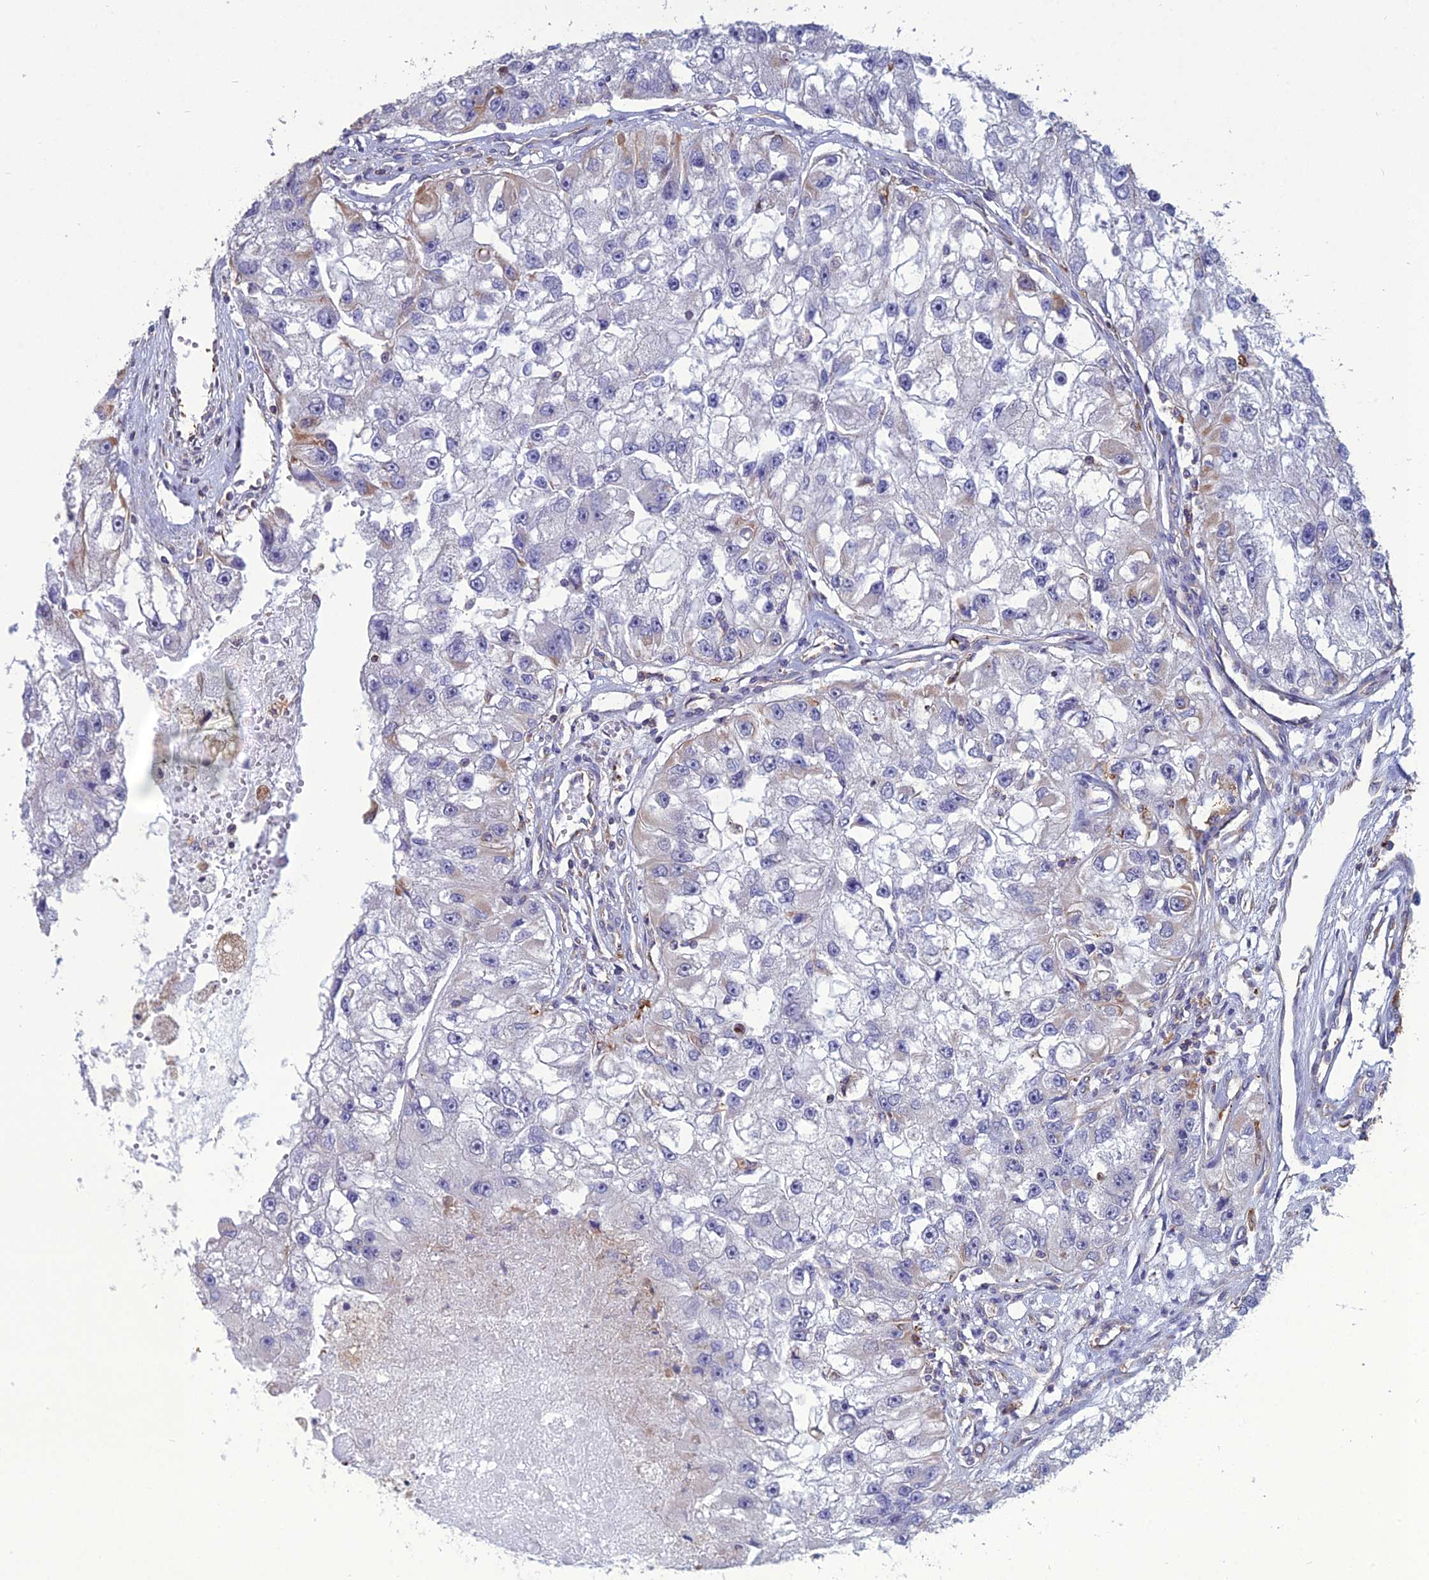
{"staining": {"intensity": "weak", "quantity": "<25%", "location": "cytoplasmic/membranous"}, "tissue": "renal cancer", "cell_type": "Tumor cells", "image_type": "cancer", "snomed": [{"axis": "morphology", "description": "Adenocarcinoma, NOS"}, {"axis": "topography", "description": "Kidney"}], "caption": "A photomicrograph of adenocarcinoma (renal) stained for a protein exhibits no brown staining in tumor cells.", "gene": "PSMD11", "patient": {"sex": "male", "age": 63}}